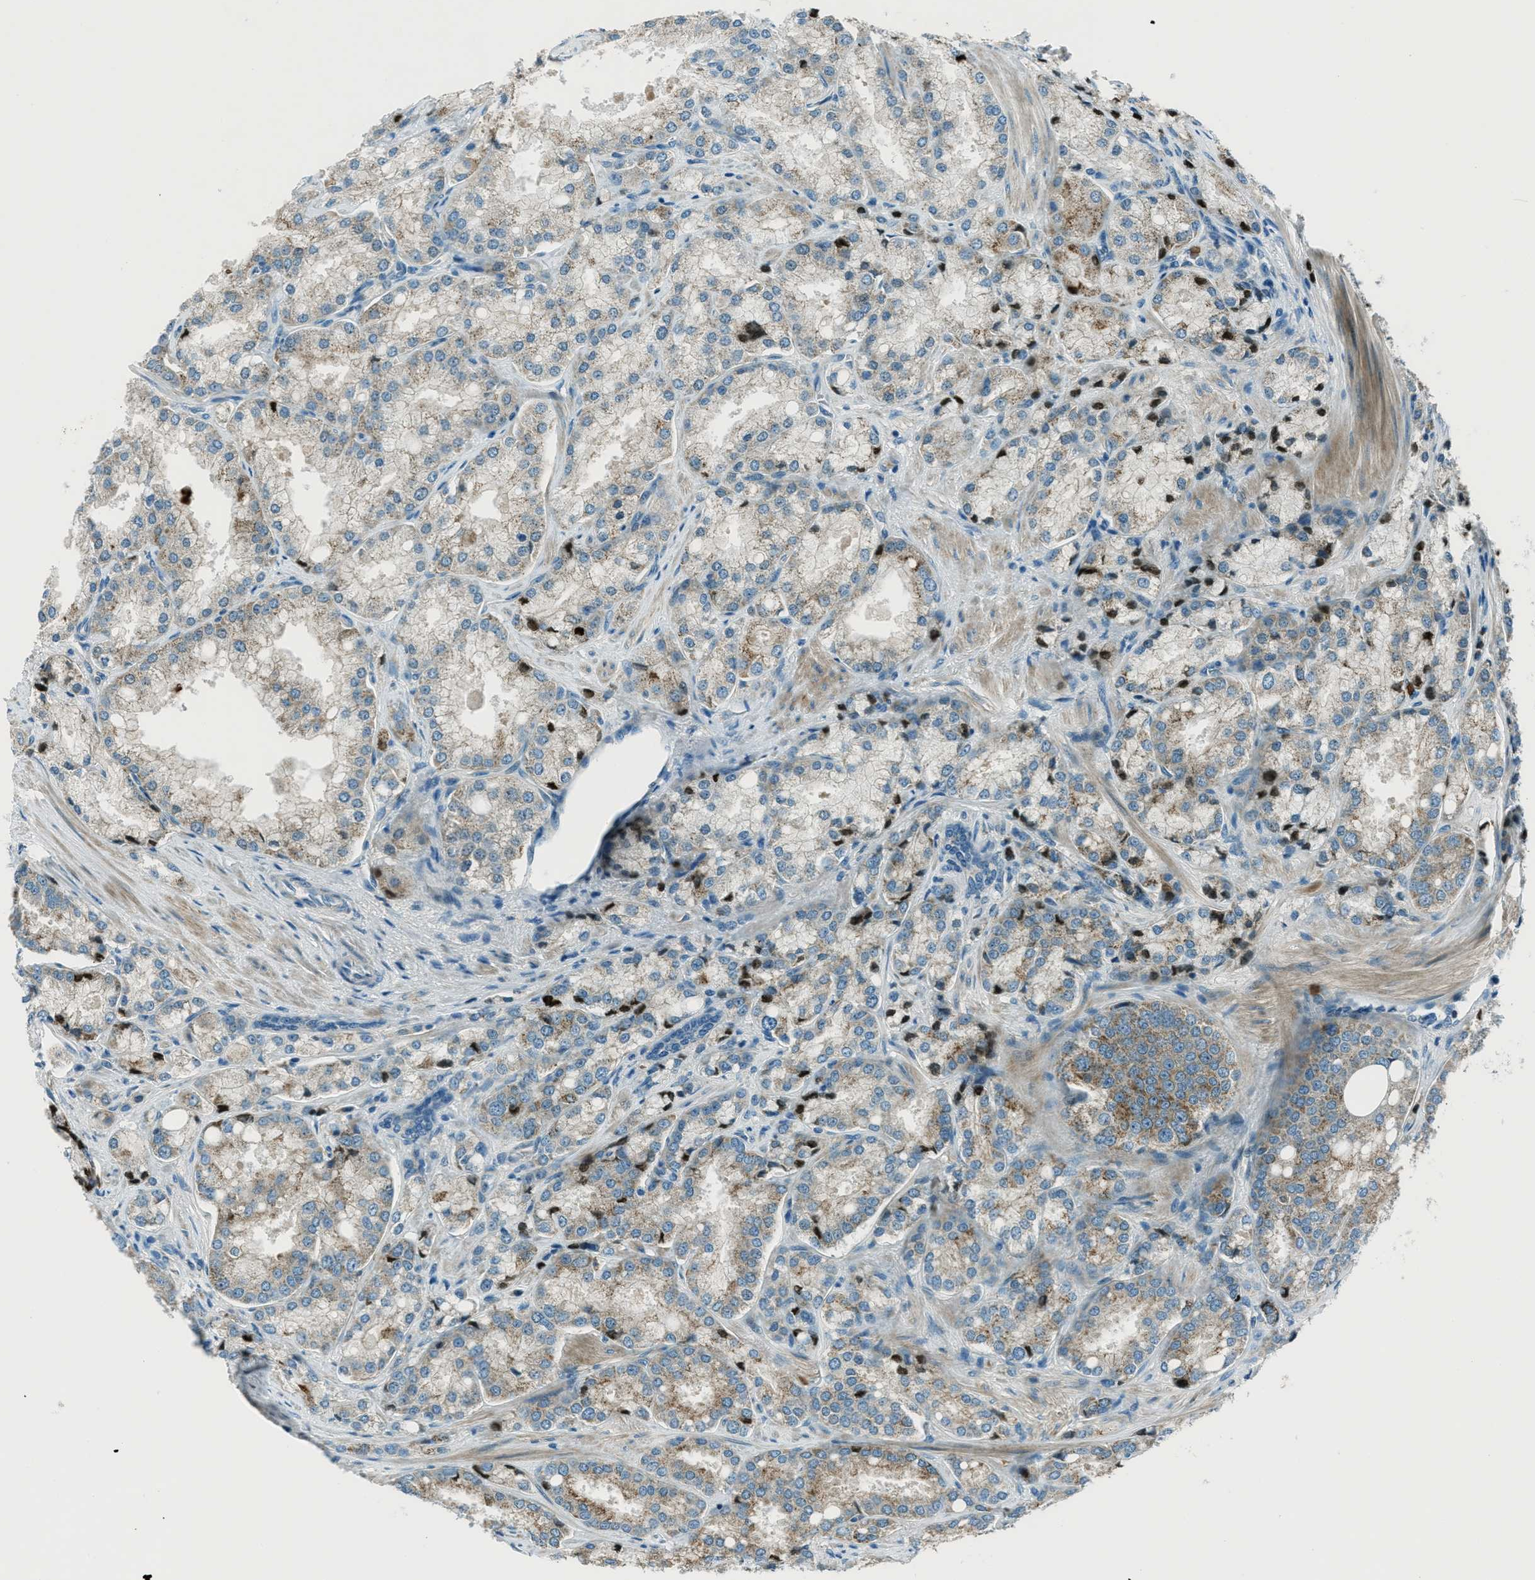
{"staining": {"intensity": "moderate", "quantity": "25%-75%", "location": "cytoplasmic/membranous"}, "tissue": "prostate cancer", "cell_type": "Tumor cells", "image_type": "cancer", "snomed": [{"axis": "morphology", "description": "Adenocarcinoma, High grade"}, {"axis": "topography", "description": "Prostate"}], "caption": "This image exhibits adenocarcinoma (high-grade) (prostate) stained with immunohistochemistry to label a protein in brown. The cytoplasmic/membranous of tumor cells show moderate positivity for the protein. Nuclei are counter-stained blue.", "gene": "FAR1", "patient": {"sex": "male", "age": 50}}